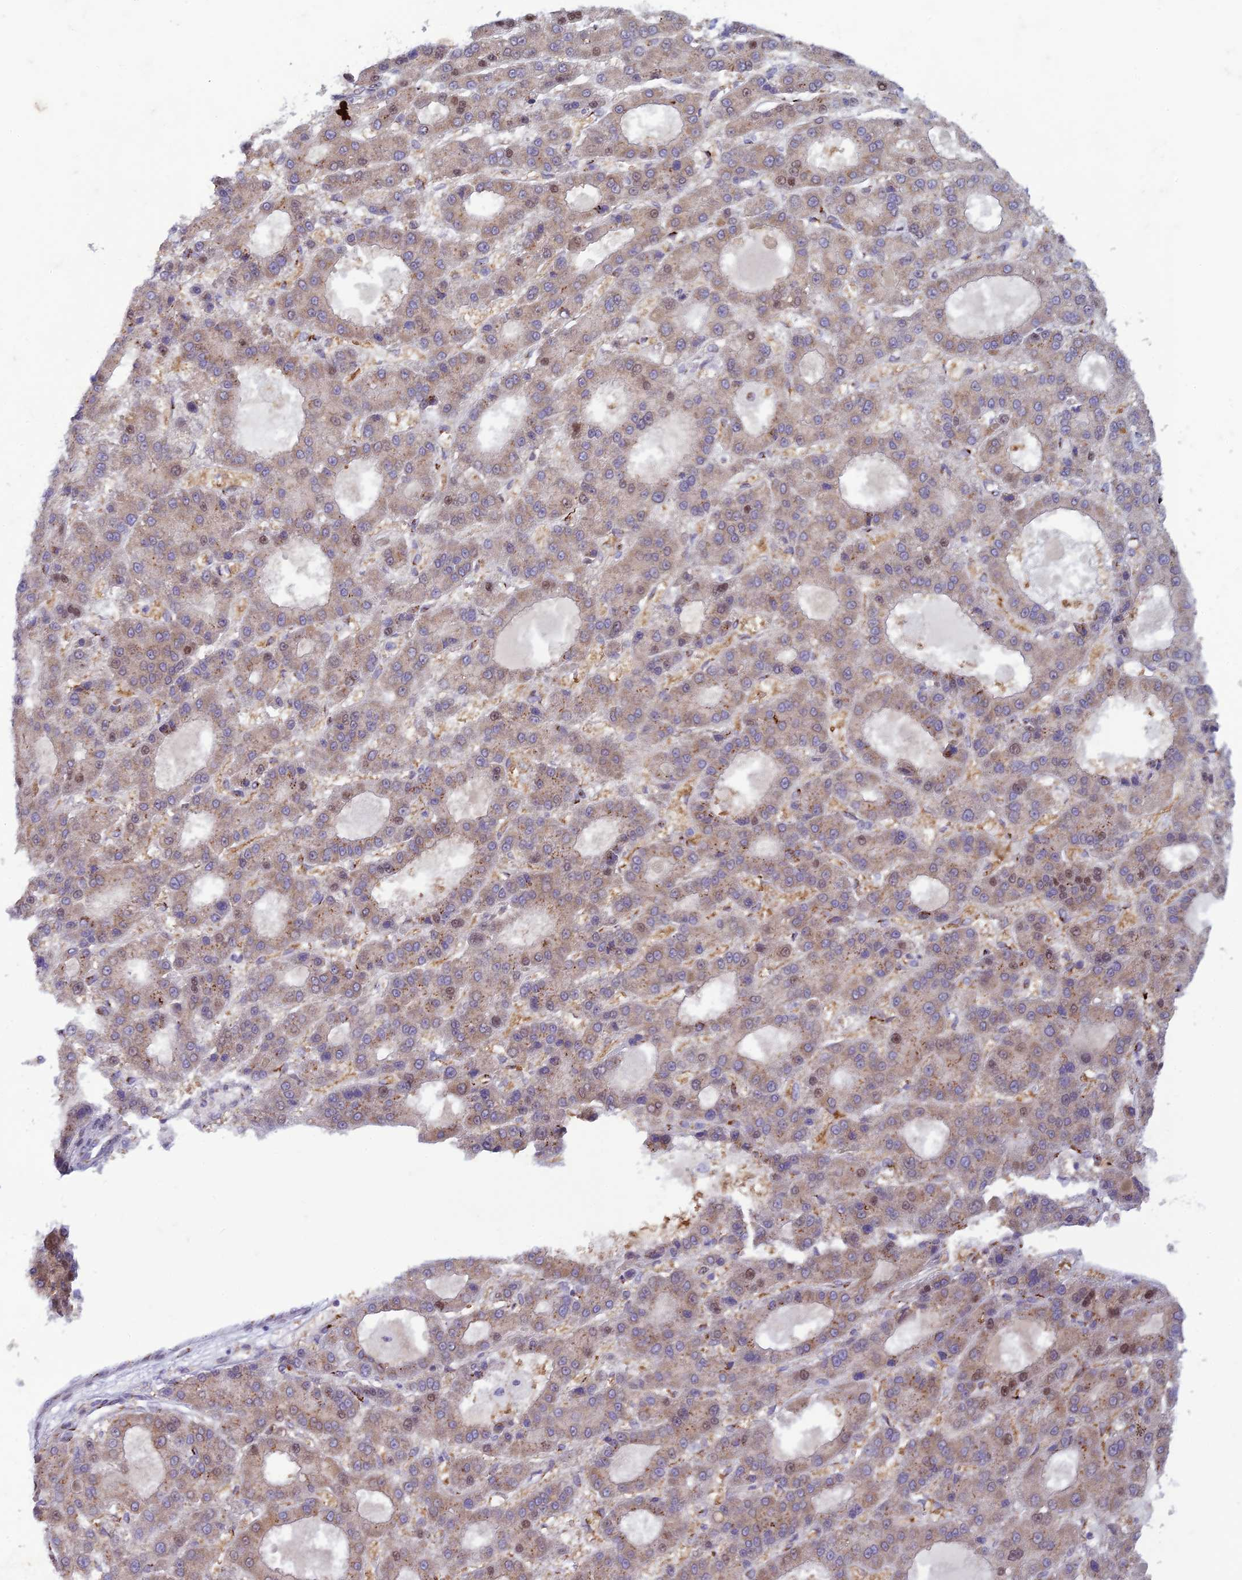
{"staining": {"intensity": "weak", "quantity": "25%-75%", "location": "cytoplasmic/membranous,nuclear"}, "tissue": "liver cancer", "cell_type": "Tumor cells", "image_type": "cancer", "snomed": [{"axis": "morphology", "description": "Carcinoma, Hepatocellular, NOS"}, {"axis": "topography", "description": "Liver"}], "caption": "Human hepatocellular carcinoma (liver) stained for a protein (brown) displays weak cytoplasmic/membranous and nuclear positive staining in approximately 25%-75% of tumor cells.", "gene": "FAM3C", "patient": {"sex": "male", "age": 70}}